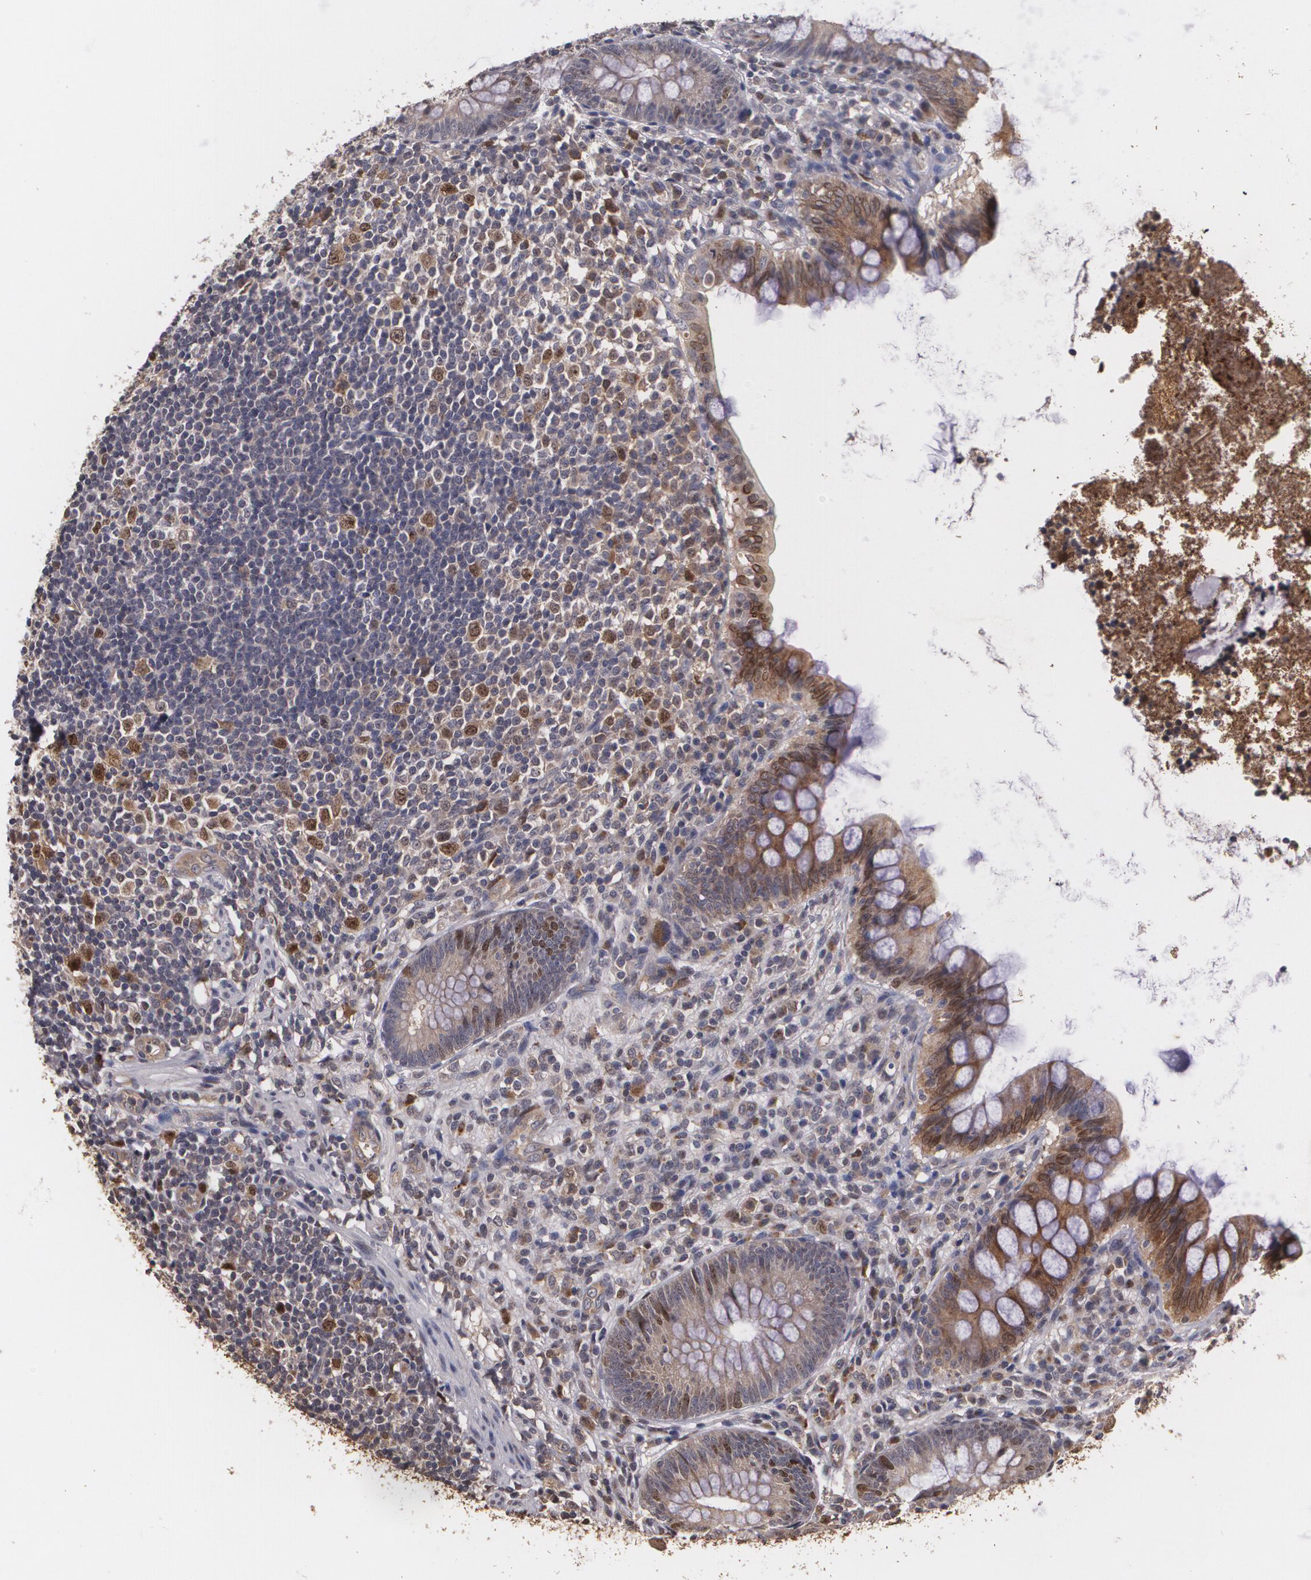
{"staining": {"intensity": "moderate", "quantity": "25%-75%", "location": "cytoplasmic/membranous,nuclear"}, "tissue": "appendix", "cell_type": "Glandular cells", "image_type": "normal", "snomed": [{"axis": "morphology", "description": "Normal tissue, NOS"}, {"axis": "topography", "description": "Appendix"}], "caption": "Human appendix stained for a protein (brown) demonstrates moderate cytoplasmic/membranous,nuclear positive positivity in about 25%-75% of glandular cells.", "gene": "BRCA1", "patient": {"sex": "female", "age": 66}}